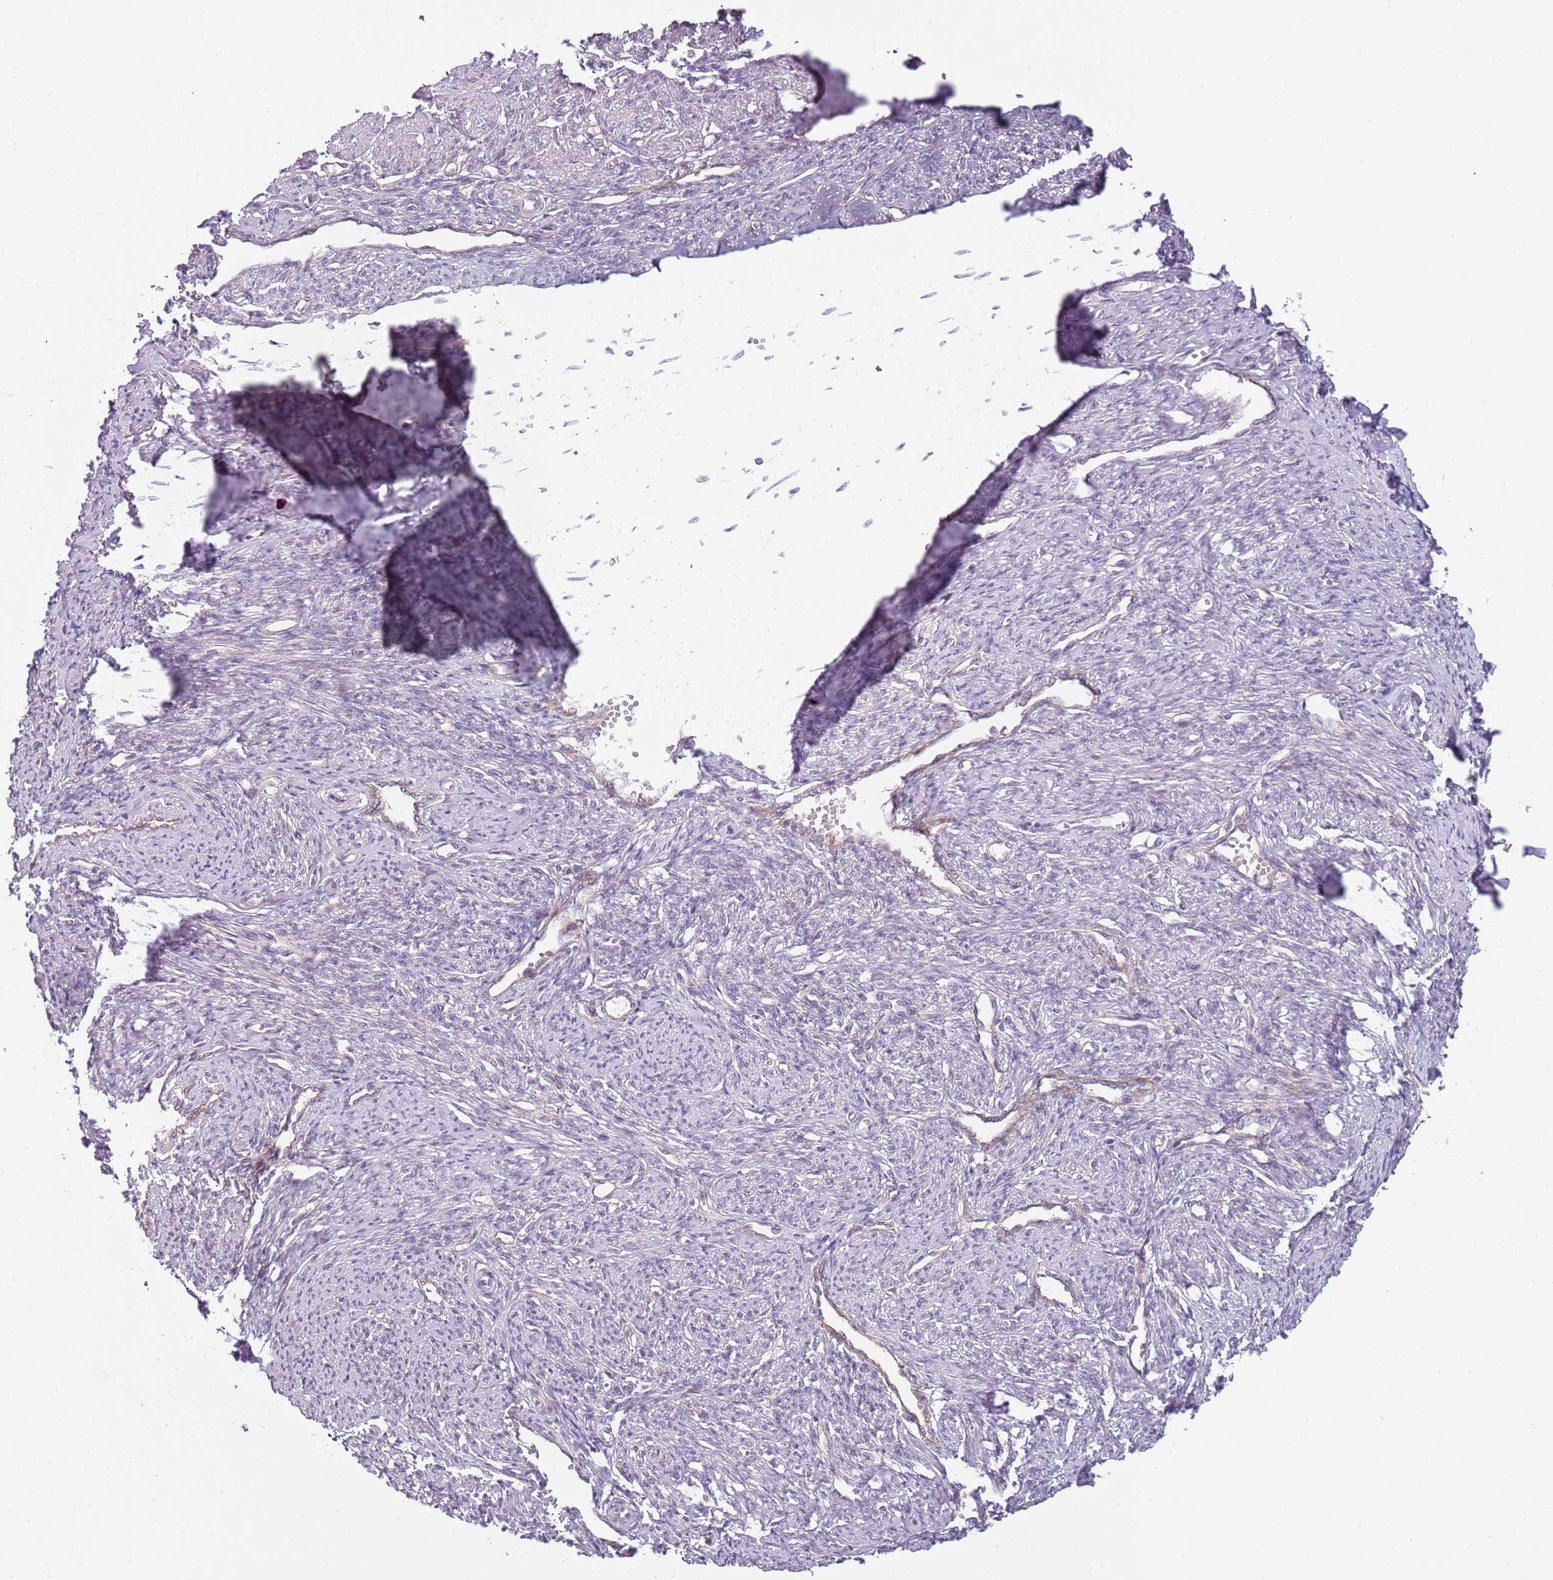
{"staining": {"intensity": "moderate", "quantity": "25%-75%", "location": "cytoplasmic/membranous"}, "tissue": "smooth muscle", "cell_type": "Smooth muscle cells", "image_type": "normal", "snomed": [{"axis": "morphology", "description": "Normal tissue, NOS"}, {"axis": "topography", "description": "Smooth muscle"}, {"axis": "topography", "description": "Uterus"}], "caption": "A micrograph of human smooth muscle stained for a protein shows moderate cytoplasmic/membranous brown staining in smooth muscle cells. (DAB (3,3'-diaminobenzidine) = brown stain, brightfield microscopy at high magnification).", "gene": "SNX1", "patient": {"sex": "female", "age": 59}}